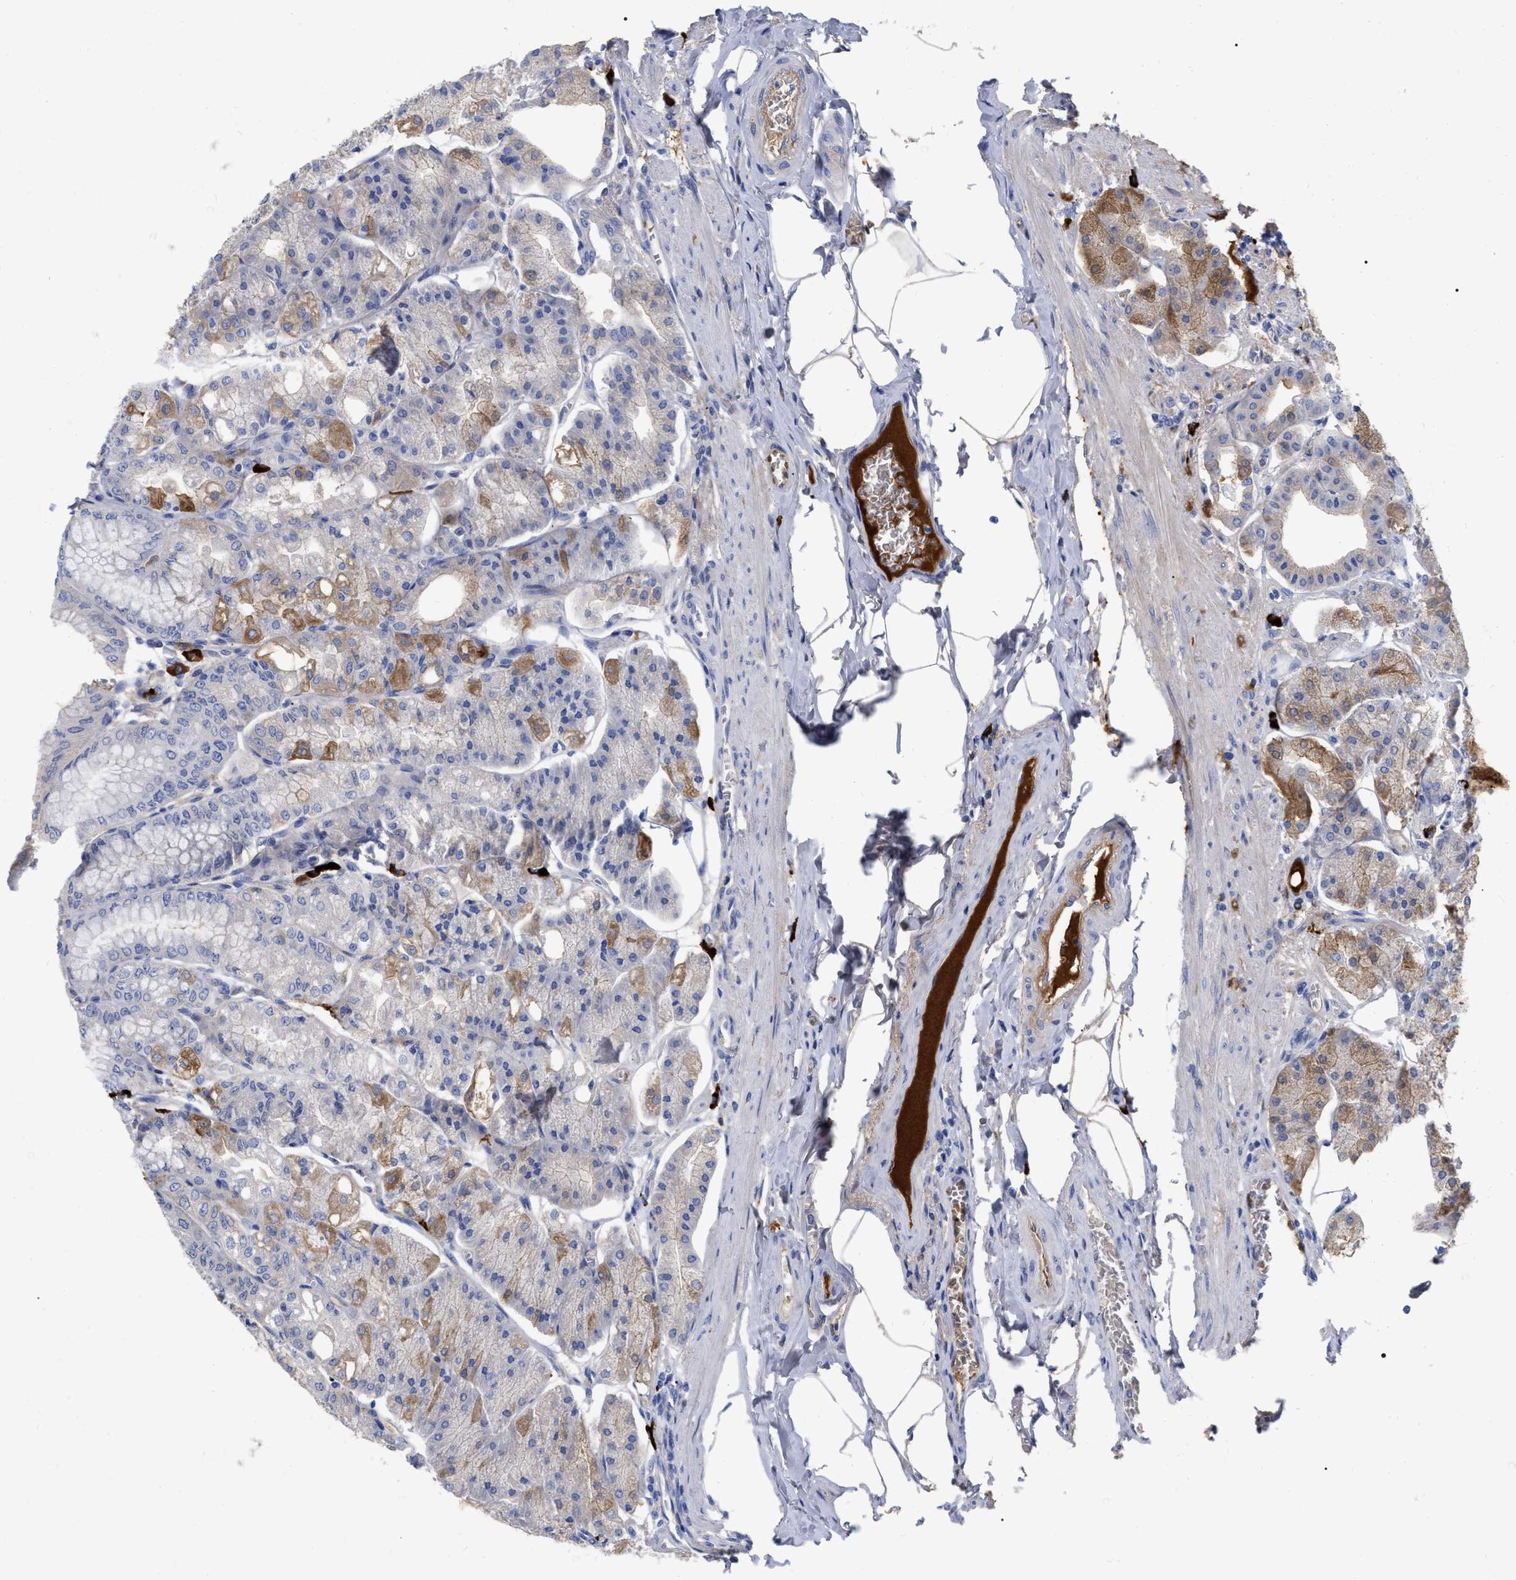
{"staining": {"intensity": "moderate", "quantity": "<25%", "location": "cytoplasmic/membranous"}, "tissue": "stomach", "cell_type": "Glandular cells", "image_type": "normal", "snomed": [{"axis": "morphology", "description": "Normal tissue, NOS"}, {"axis": "topography", "description": "Stomach, lower"}], "caption": "Glandular cells demonstrate low levels of moderate cytoplasmic/membranous staining in approximately <25% of cells in benign stomach. Using DAB (brown) and hematoxylin (blue) stains, captured at high magnification using brightfield microscopy.", "gene": "IGHV5", "patient": {"sex": "male", "age": 71}}